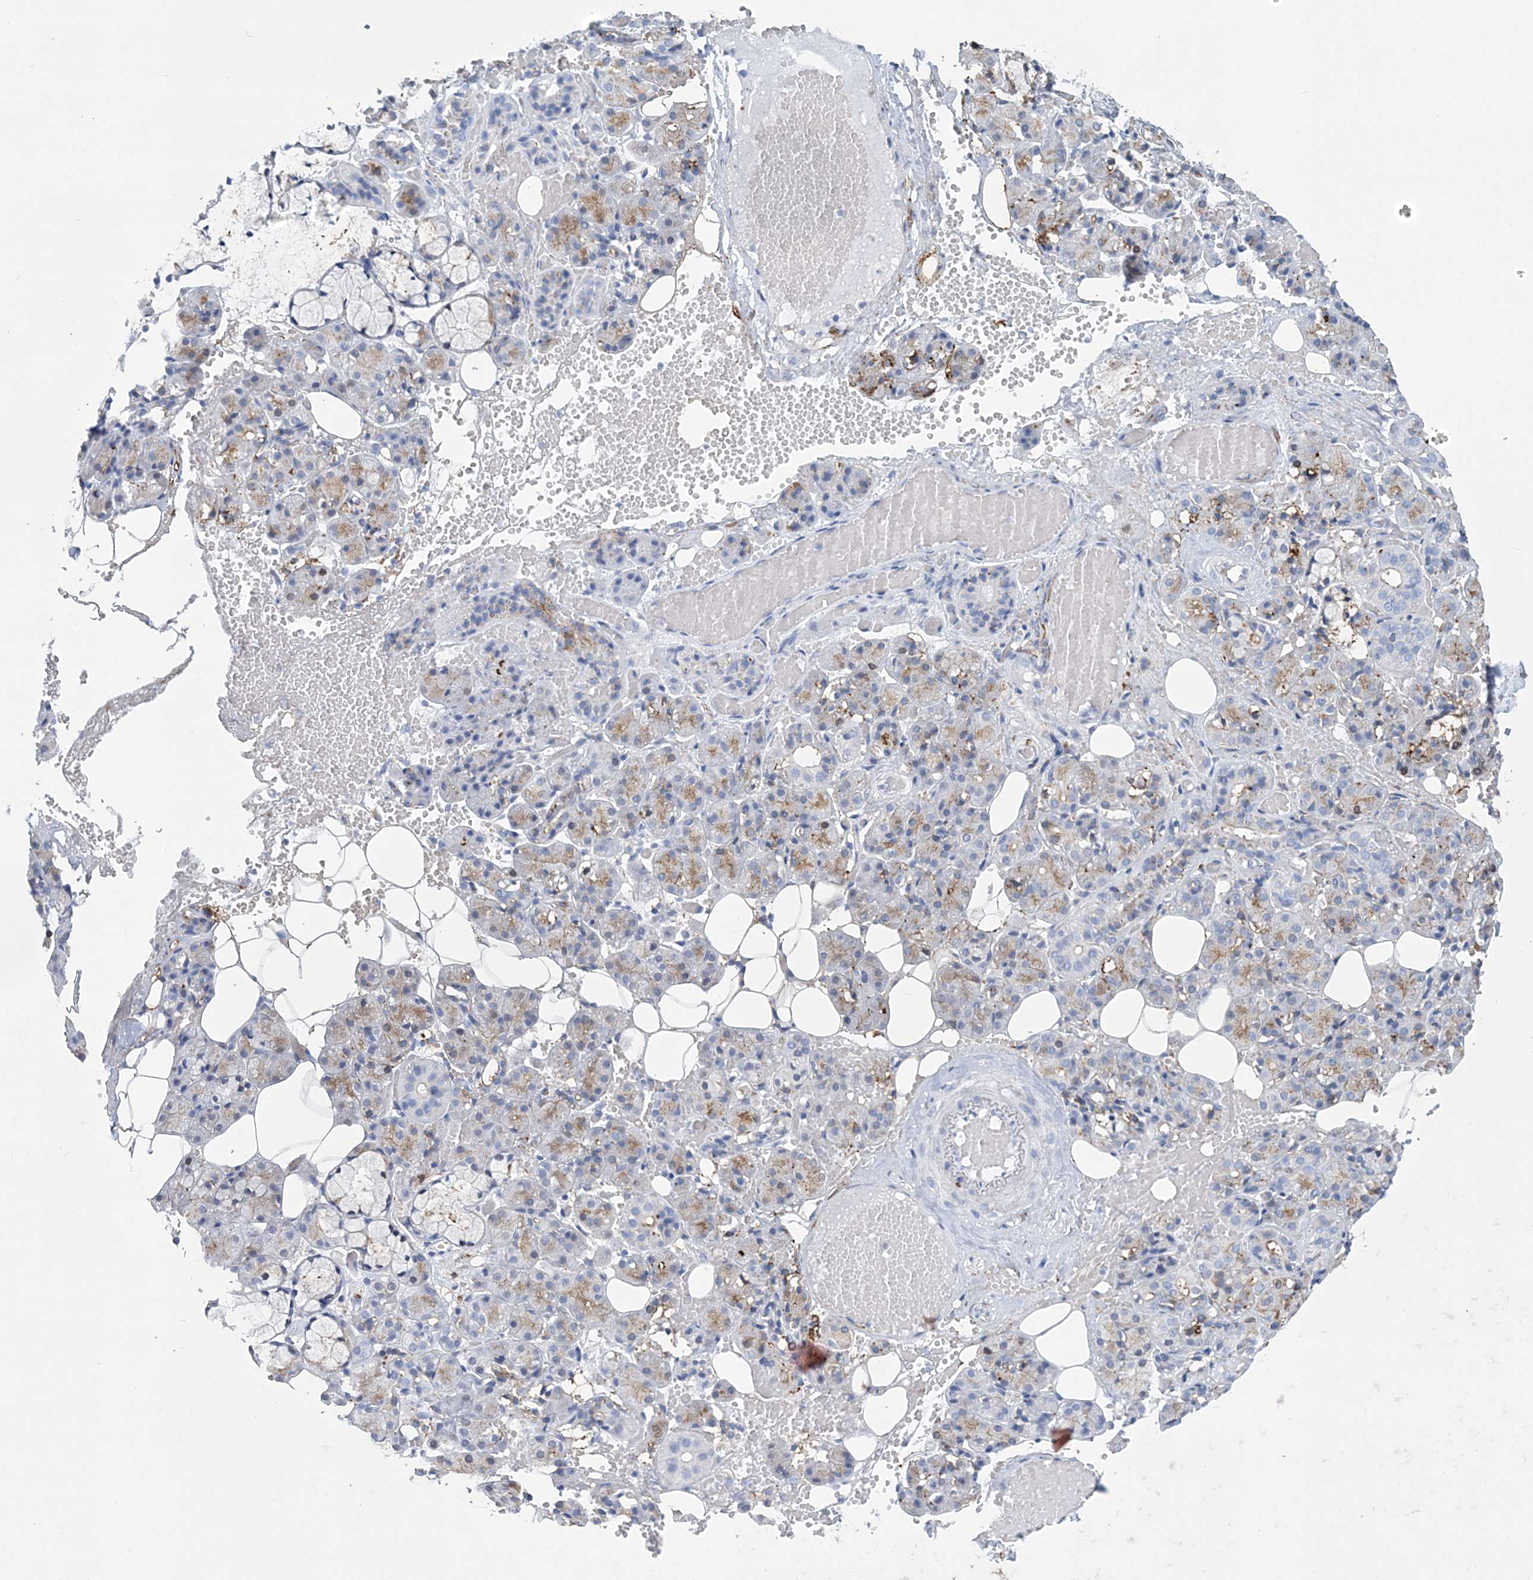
{"staining": {"intensity": "moderate", "quantity": "<25%", "location": "cytoplasmic/membranous"}, "tissue": "salivary gland", "cell_type": "Glandular cells", "image_type": "normal", "snomed": [{"axis": "morphology", "description": "Normal tissue, NOS"}, {"axis": "topography", "description": "Salivary gland"}], "caption": "Immunohistochemistry (IHC) of benign salivary gland demonstrates low levels of moderate cytoplasmic/membranous staining in about <25% of glandular cells. (Stains: DAB in brown, nuclei in blue, Microscopy: brightfield microscopy at high magnification).", "gene": "NKX6", "patient": {"sex": "male", "age": 63}}